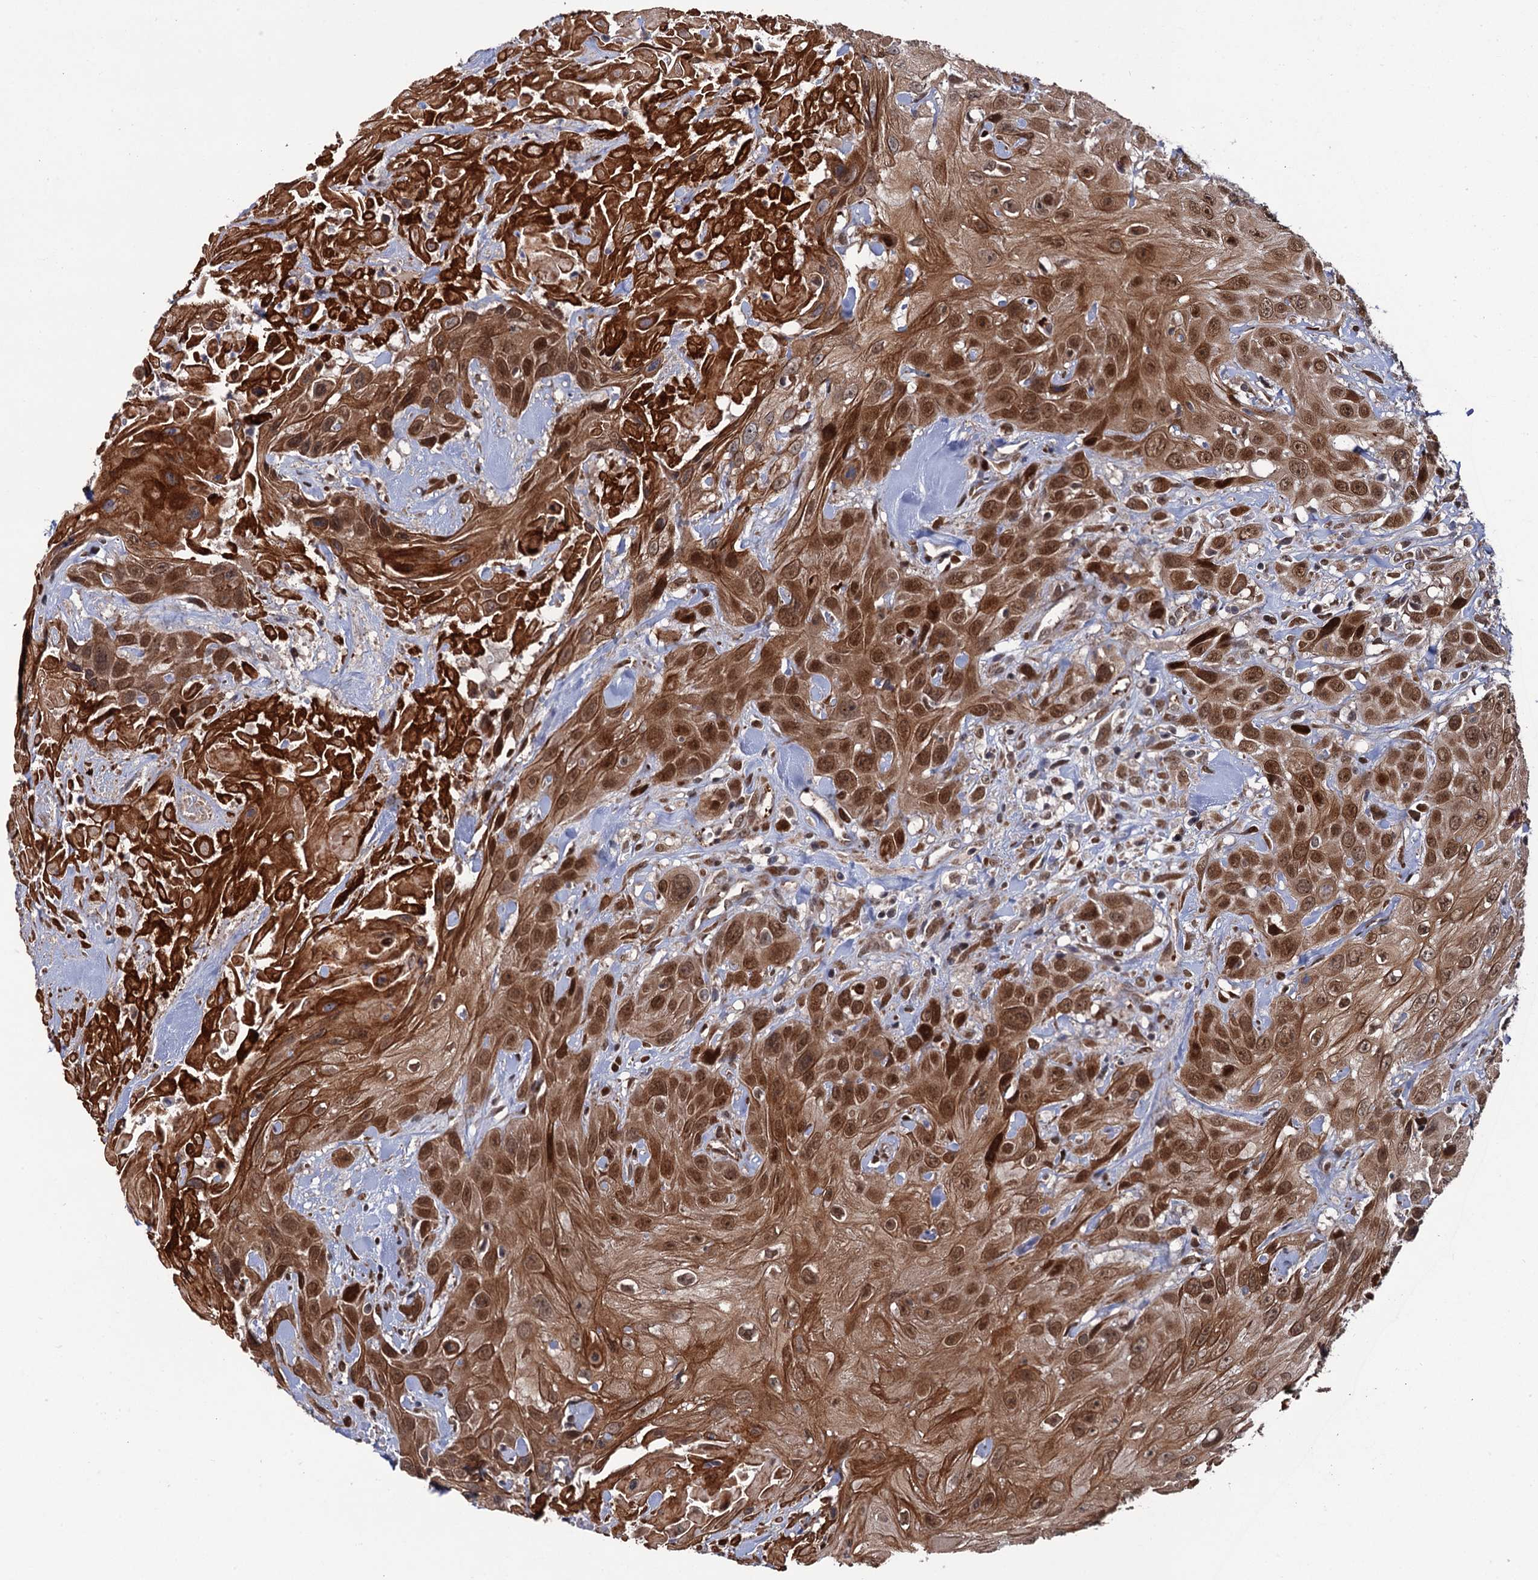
{"staining": {"intensity": "moderate", "quantity": ">75%", "location": "cytoplasmic/membranous,nuclear"}, "tissue": "head and neck cancer", "cell_type": "Tumor cells", "image_type": "cancer", "snomed": [{"axis": "morphology", "description": "Squamous cell carcinoma, NOS"}, {"axis": "topography", "description": "Head-Neck"}], "caption": "Immunohistochemistry (IHC) of human head and neck squamous cell carcinoma displays medium levels of moderate cytoplasmic/membranous and nuclear positivity in about >75% of tumor cells.", "gene": "LRRC63", "patient": {"sex": "male", "age": 81}}